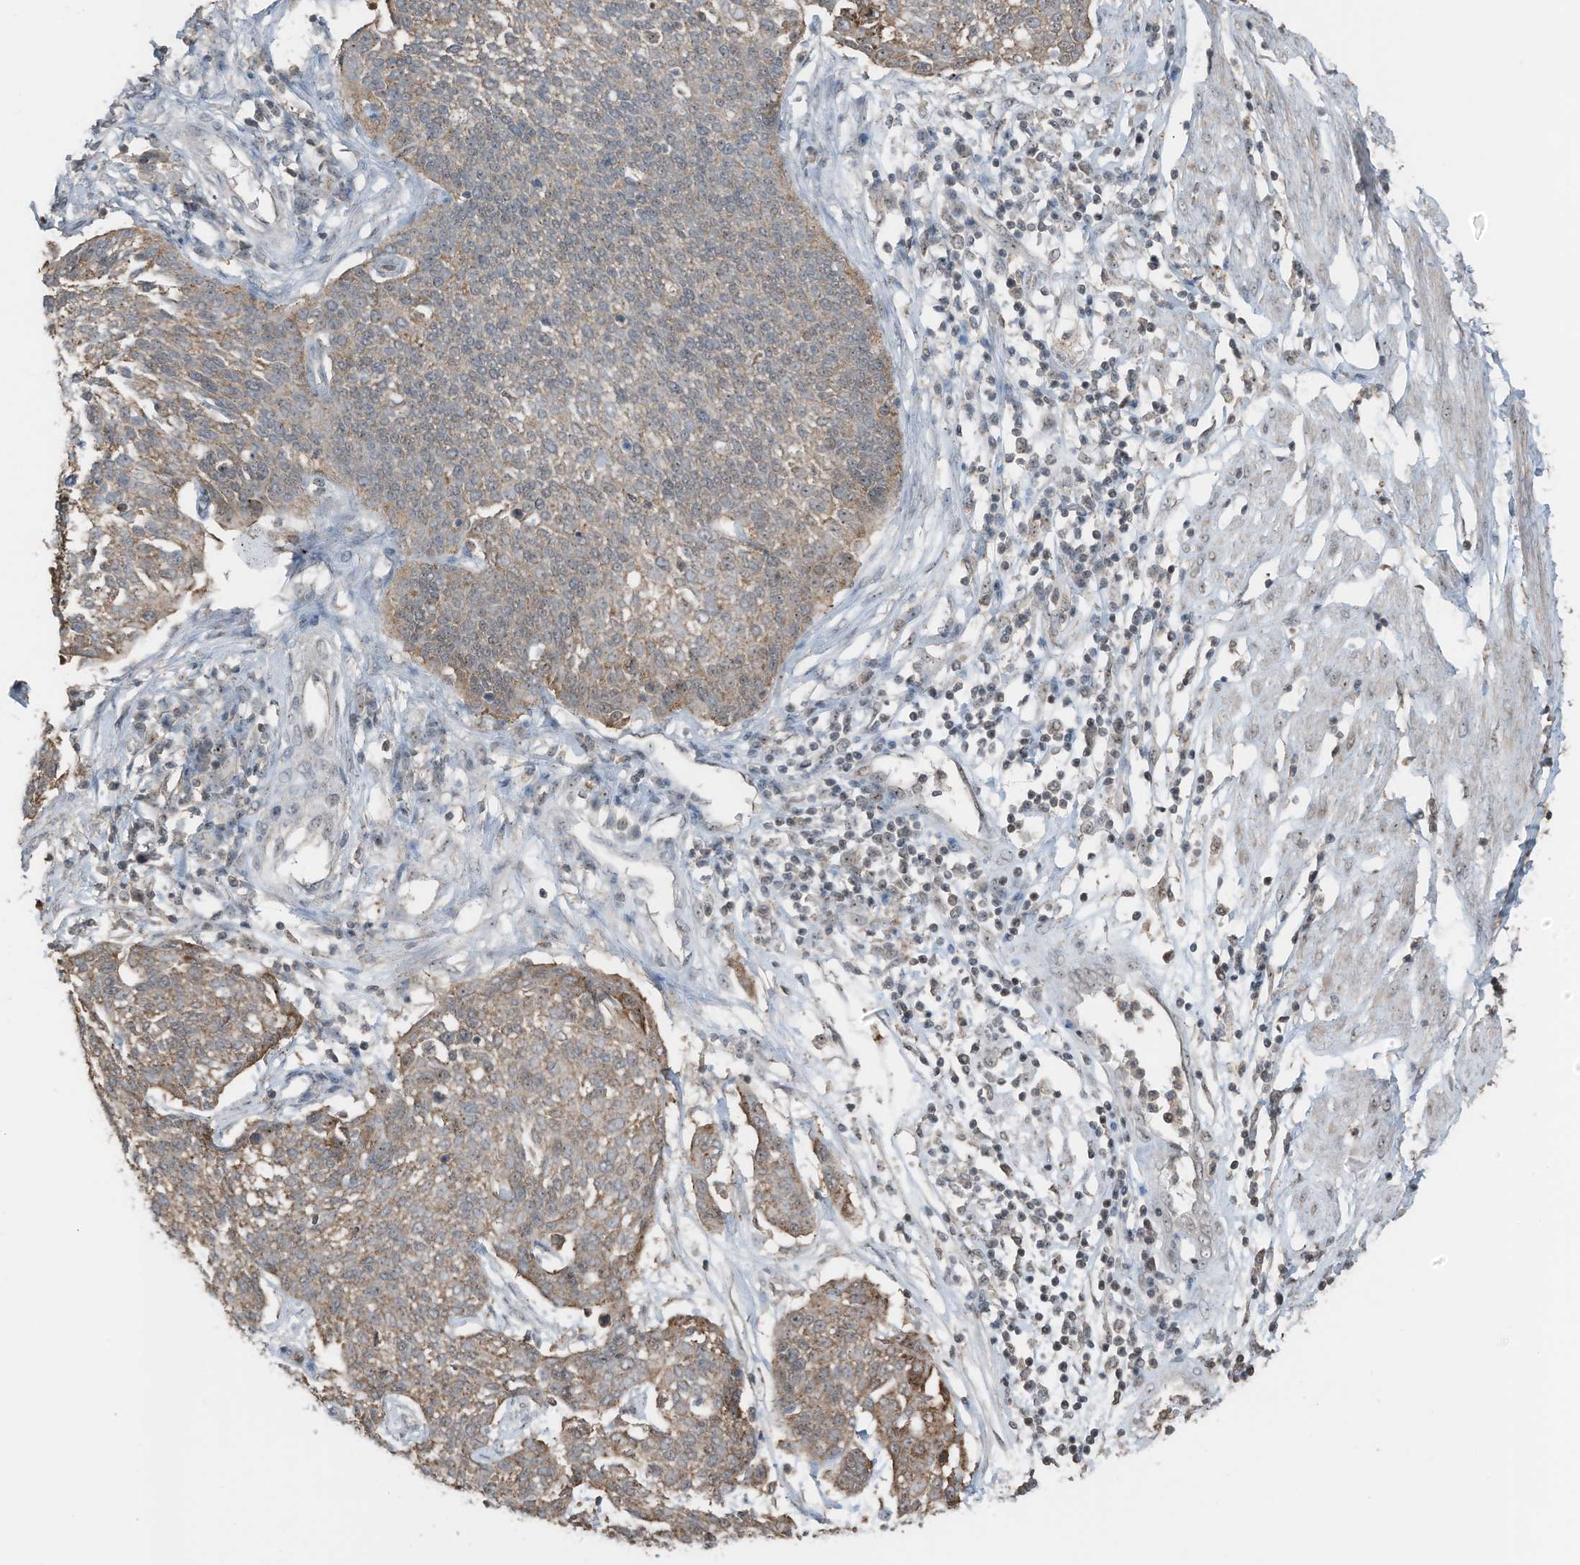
{"staining": {"intensity": "weak", "quantity": "25%-75%", "location": "cytoplasmic/membranous,nuclear"}, "tissue": "cervical cancer", "cell_type": "Tumor cells", "image_type": "cancer", "snomed": [{"axis": "morphology", "description": "Squamous cell carcinoma, NOS"}, {"axis": "topography", "description": "Cervix"}], "caption": "A brown stain labels weak cytoplasmic/membranous and nuclear positivity of a protein in squamous cell carcinoma (cervical) tumor cells.", "gene": "UTP3", "patient": {"sex": "female", "age": 34}}